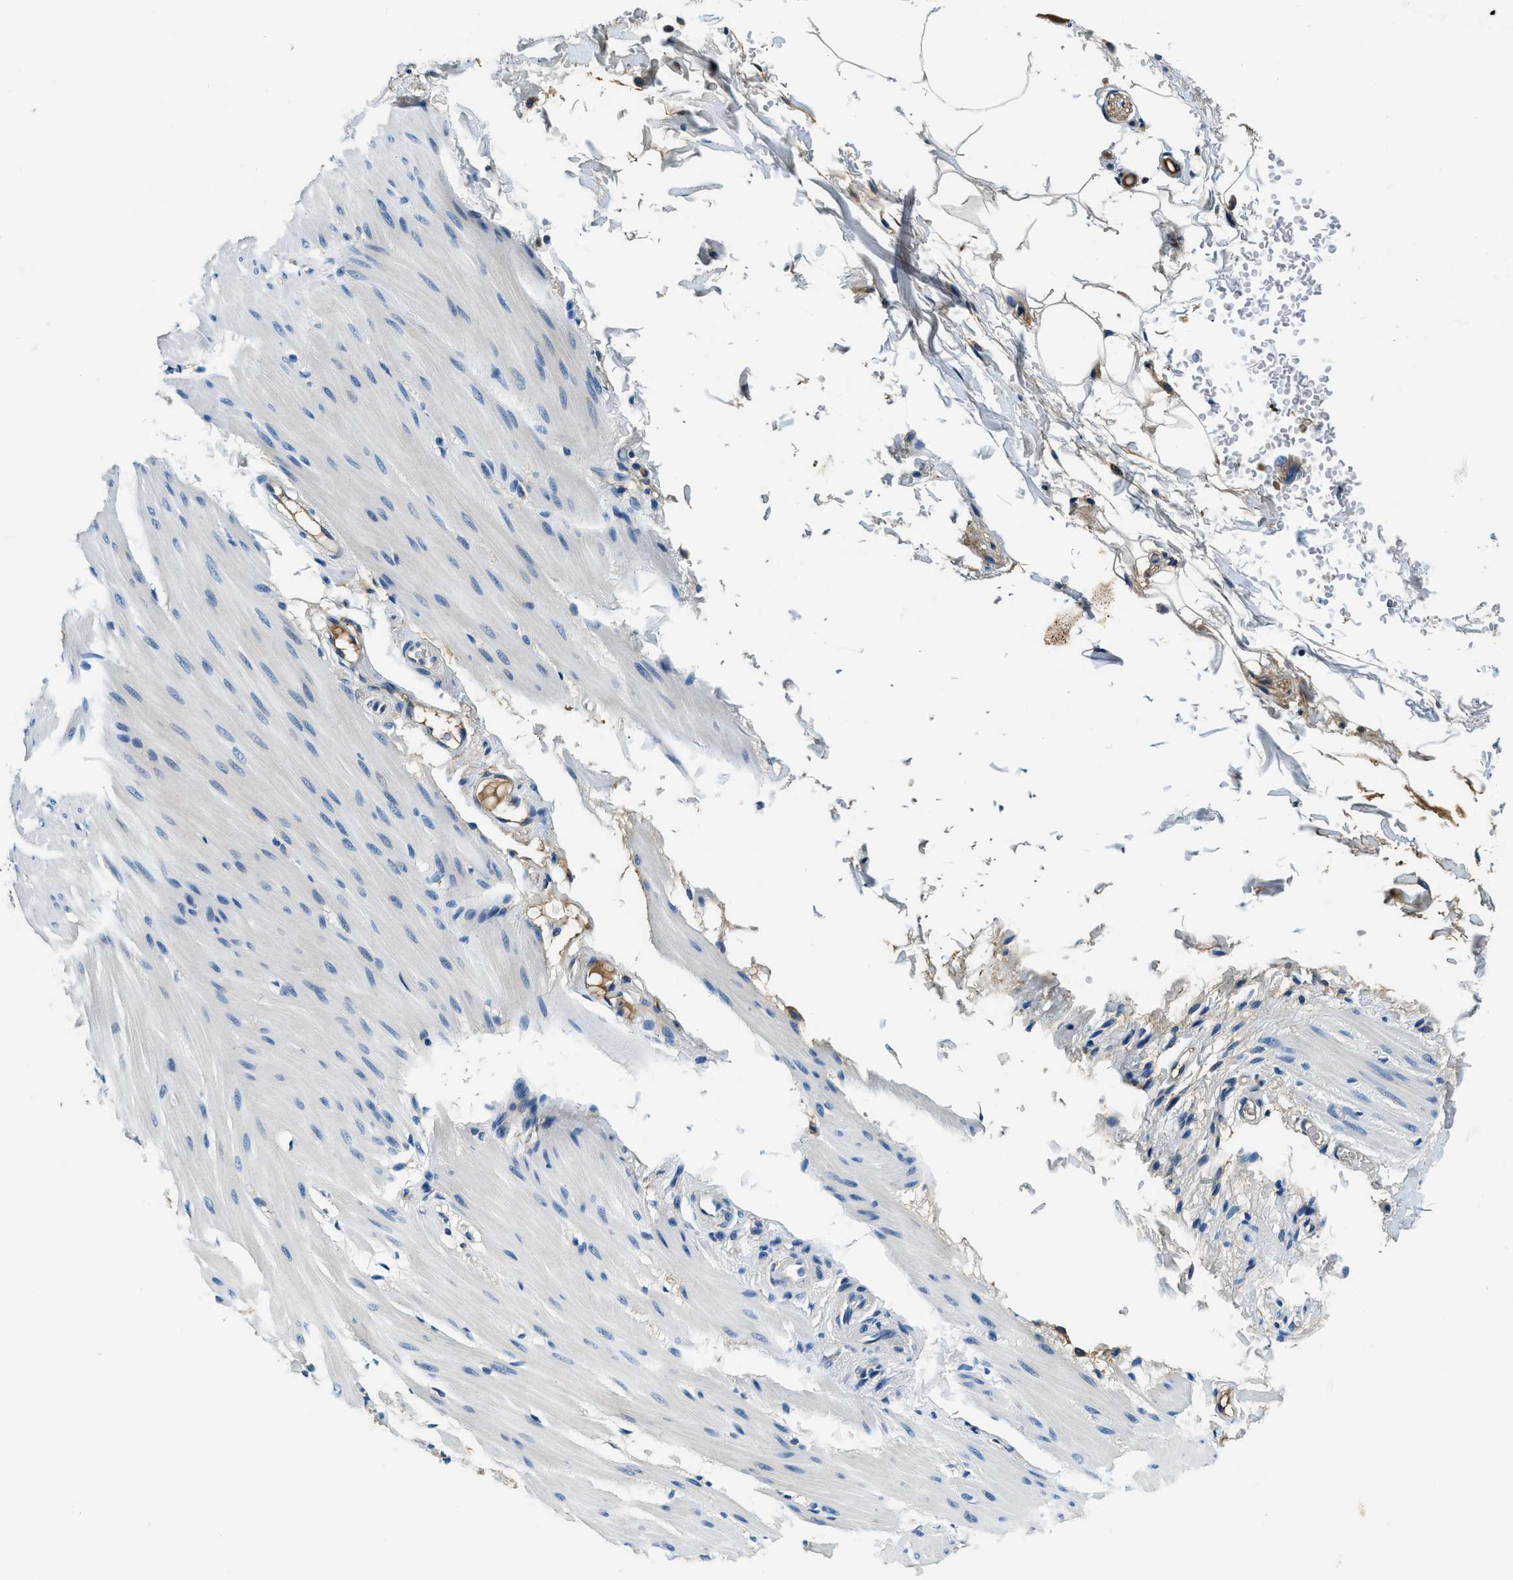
{"staining": {"intensity": "negative", "quantity": "none", "location": "none"}, "tissue": "smooth muscle", "cell_type": "Smooth muscle cells", "image_type": "normal", "snomed": [{"axis": "morphology", "description": "Normal tissue, NOS"}, {"axis": "topography", "description": "Smooth muscle"}, {"axis": "topography", "description": "Colon"}], "caption": "IHC photomicrograph of normal smooth muscle stained for a protein (brown), which shows no staining in smooth muscle cells.", "gene": "TMEM186", "patient": {"sex": "male", "age": 67}}